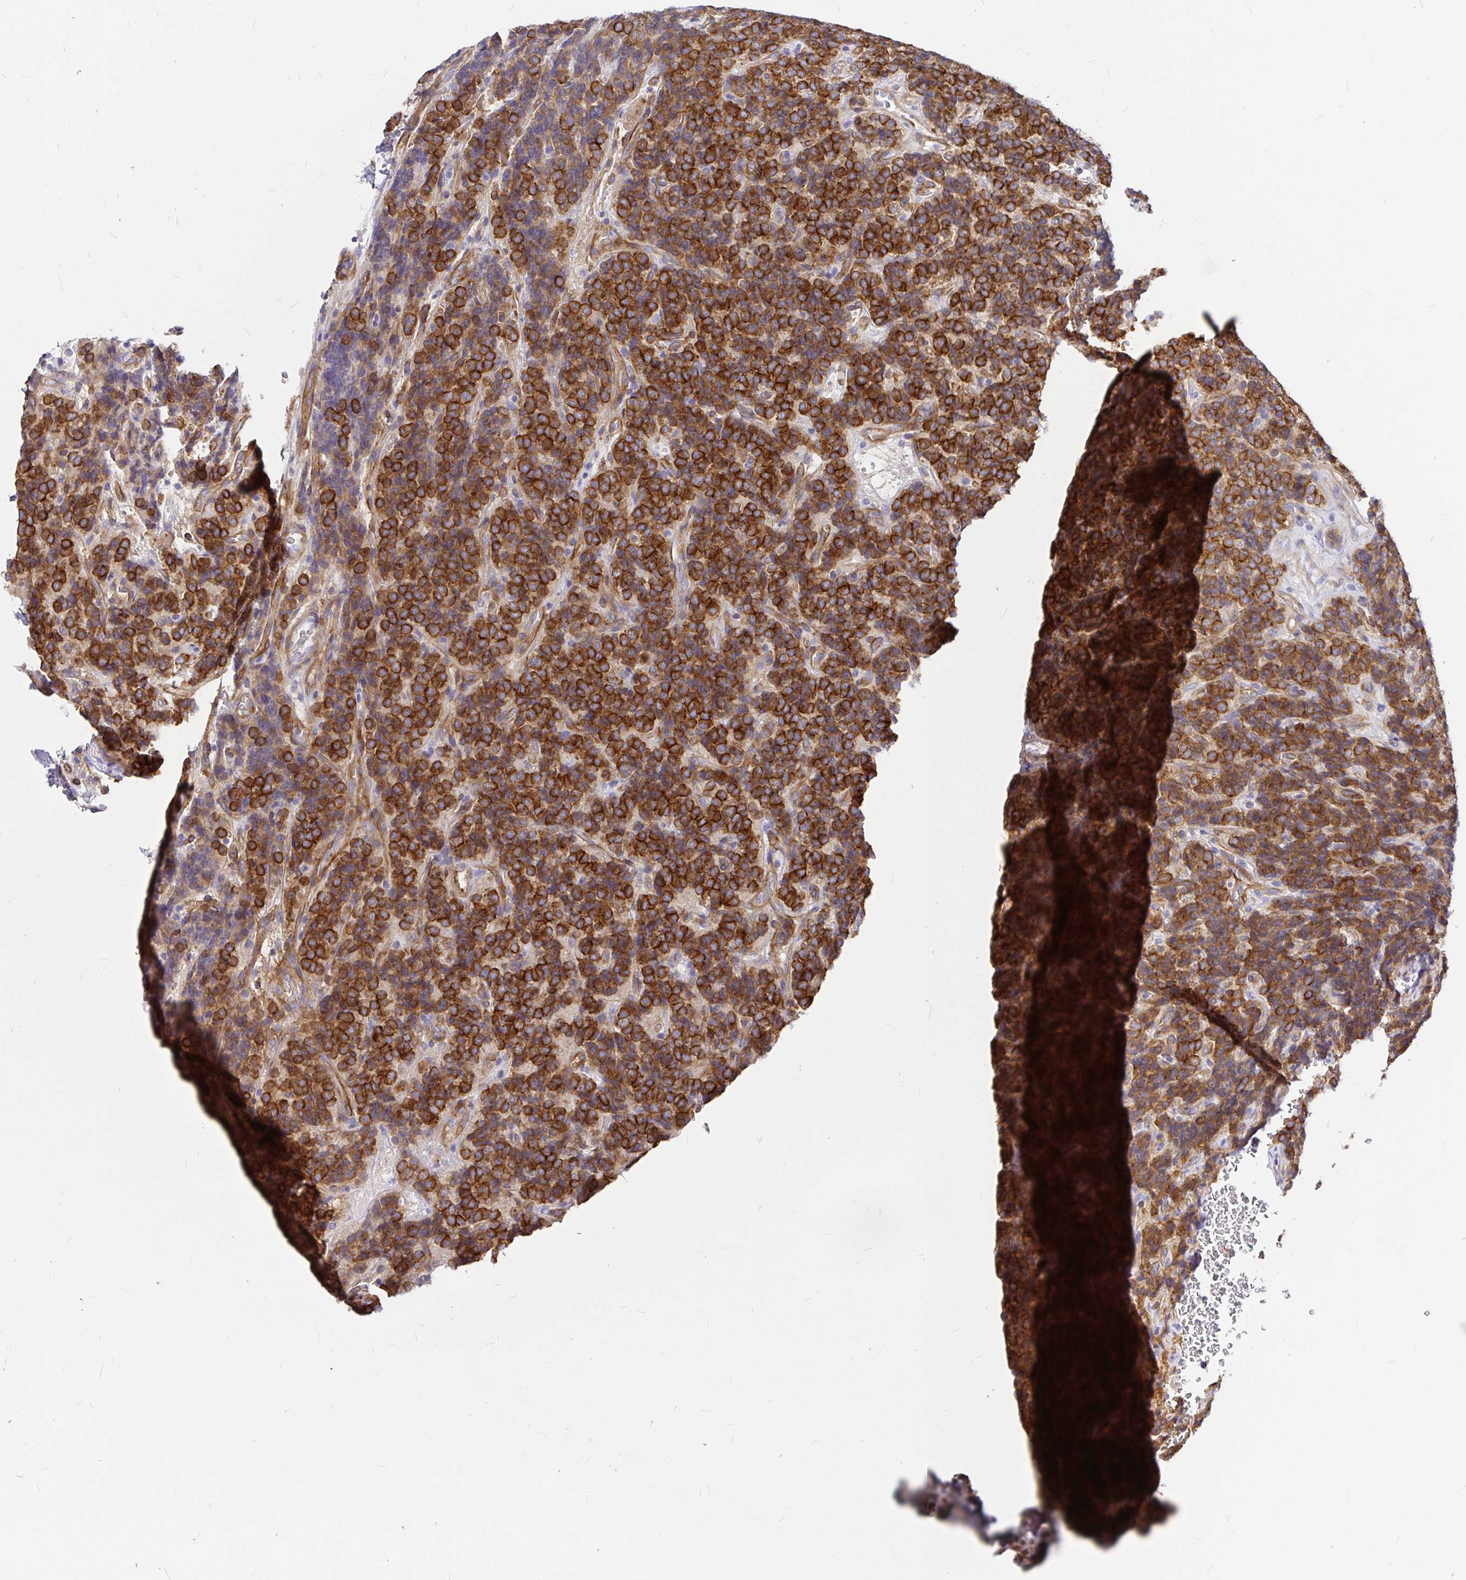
{"staining": {"intensity": "strong", "quantity": ">75%", "location": "cytoplasmic/membranous"}, "tissue": "carcinoid", "cell_type": "Tumor cells", "image_type": "cancer", "snomed": [{"axis": "morphology", "description": "Carcinoid, malignant, NOS"}, {"axis": "topography", "description": "Pancreas"}], "caption": "Tumor cells demonstrate high levels of strong cytoplasmic/membranous positivity in about >75% of cells in carcinoid. (brown staining indicates protein expression, while blue staining denotes nuclei).", "gene": "MYO1B", "patient": {"sex": "male", "age": 36}}